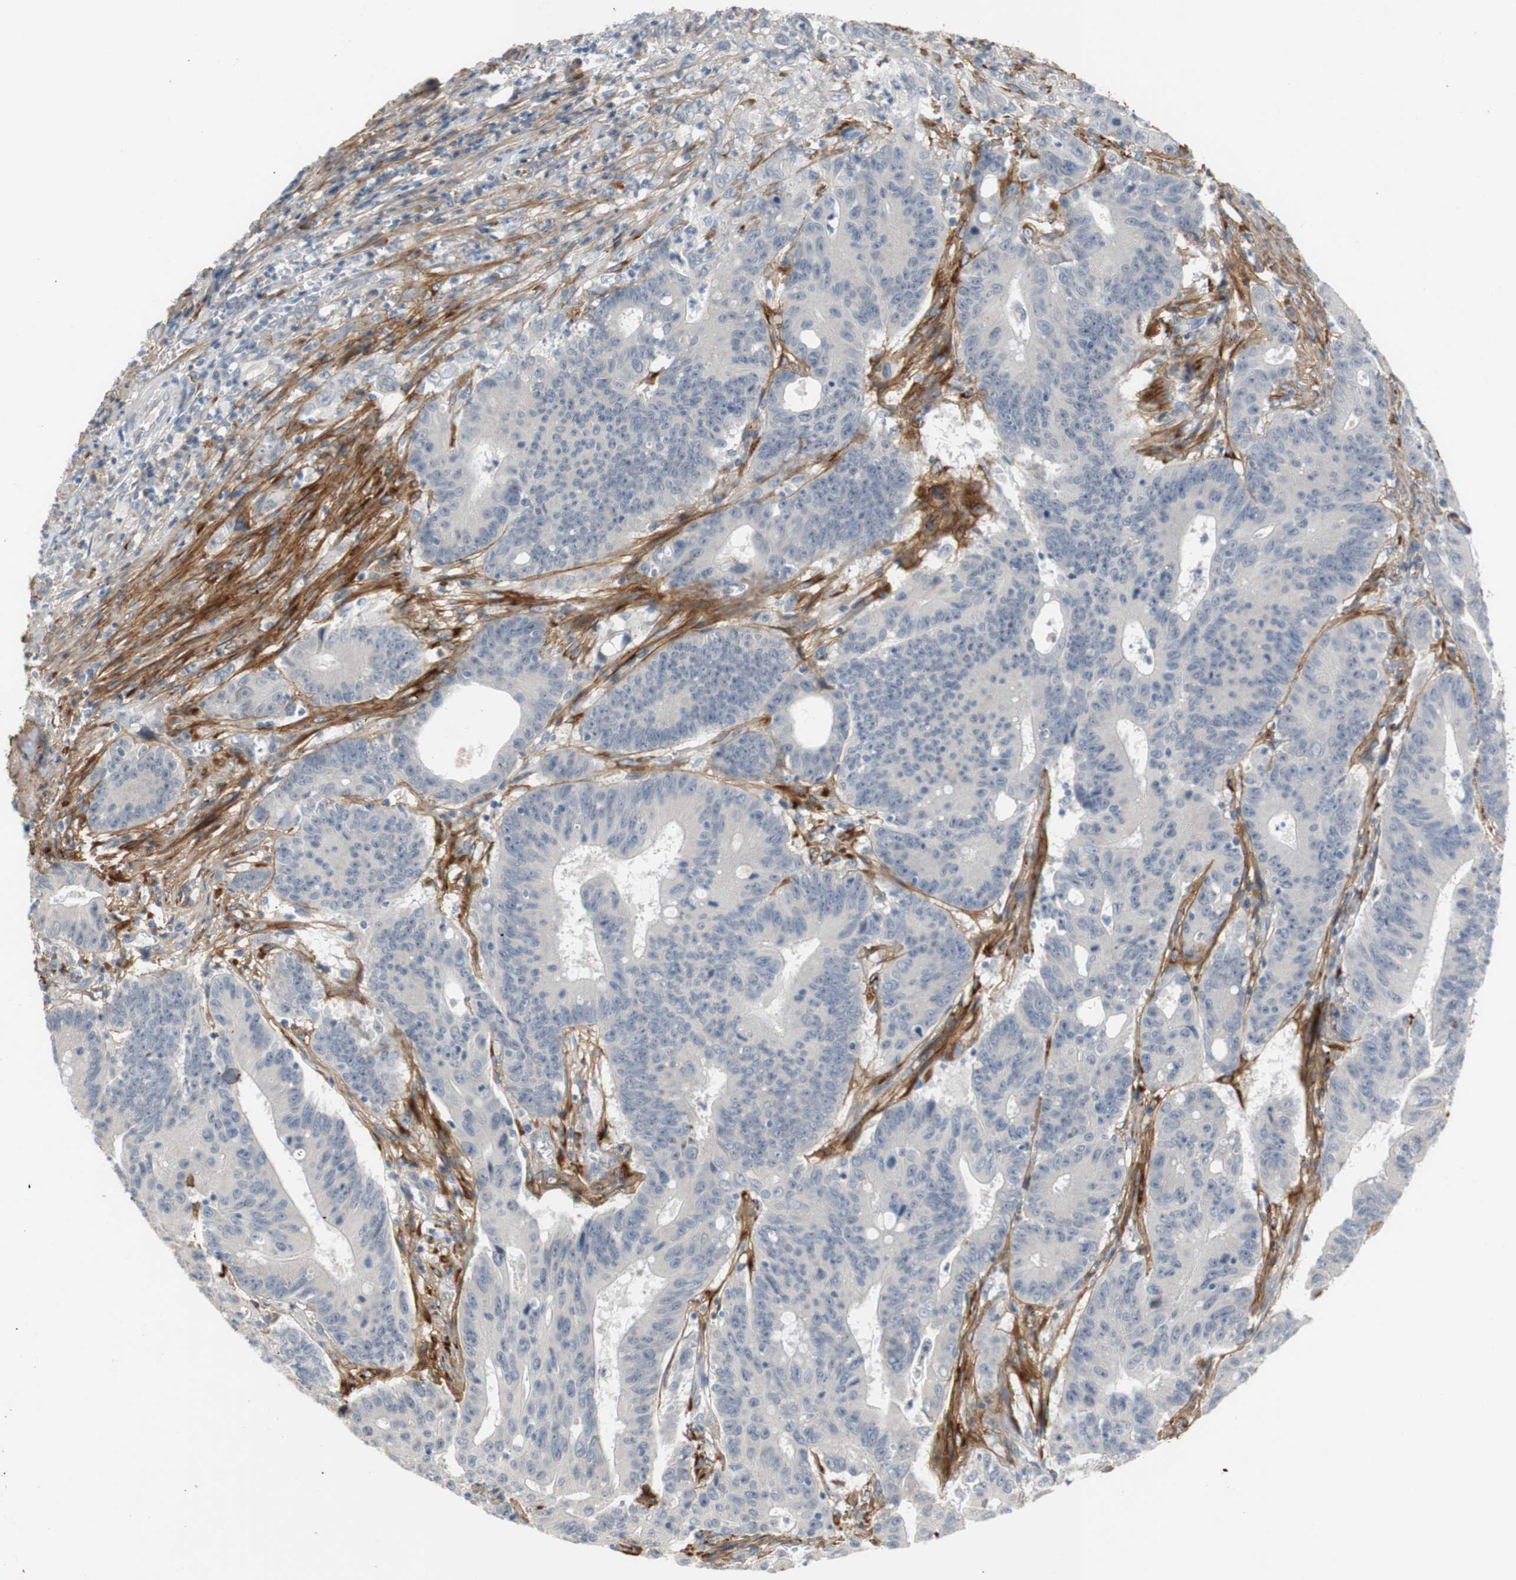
{"staining": {"intensity": "weak", "quantity": "25%-75%", "location": "cytoplasmic/membranous"}, "tissue": "colorectal cancer", "cell_type": "Tumor cells", "image_type": "cancer", "snomed": [{"axis": "morphology", "description": "Adenocarcinoma, NOS"}, {"axis": "topography", "description": "Colon"}], "caption": "DAB (3,3'-diaminobenzidine) immunohistochemical staining of human adenocarcinoma (colorectal) reveals weak cytoplasmic/membranous protein expression in about 25%-75% of tumor cells. Nuclei are stained in blue.", "gene": "COL12A1", "patient": {"sex": "male", "age": 45}}